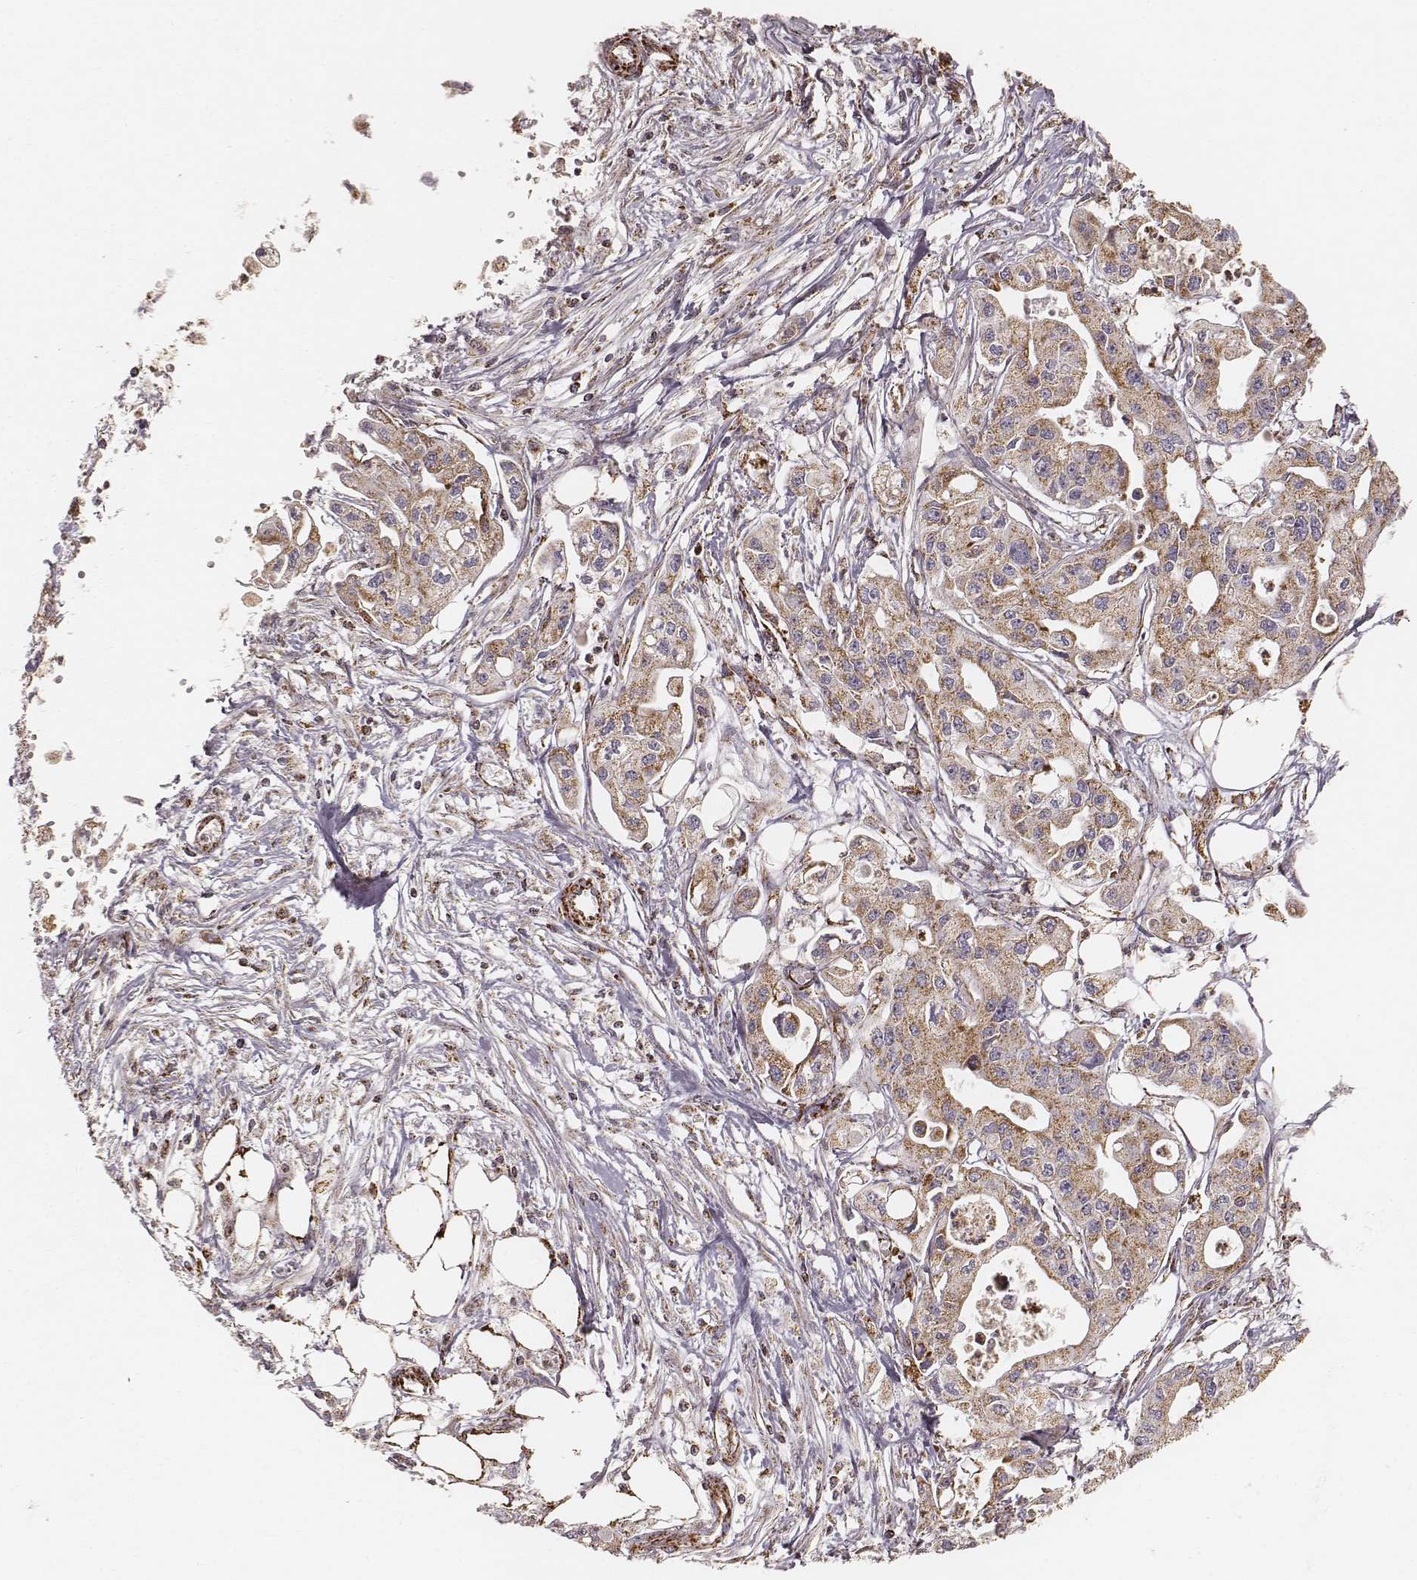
{"staining": {"intensity": "moderate", "quantity": ">75%", "location": "cytoplasmic/membranous"}, "tissue": "pancreatic cancer", "cell_type": "Tumor cells", "image_type": "cancer", "snomed": [{"axis": "morphology", "description": "Adenocarcinoma, NOS"}, {"axis": "topography", "description": "Pancreas"}], "caption": "Brown immunohistochemical staining in human pancreatic cancer reveals moderate cytoplasmic/membranous staining in approximately >75% of tumor cells.", "gene": "CS", "patient": {"sex": "male", "age": 70}}